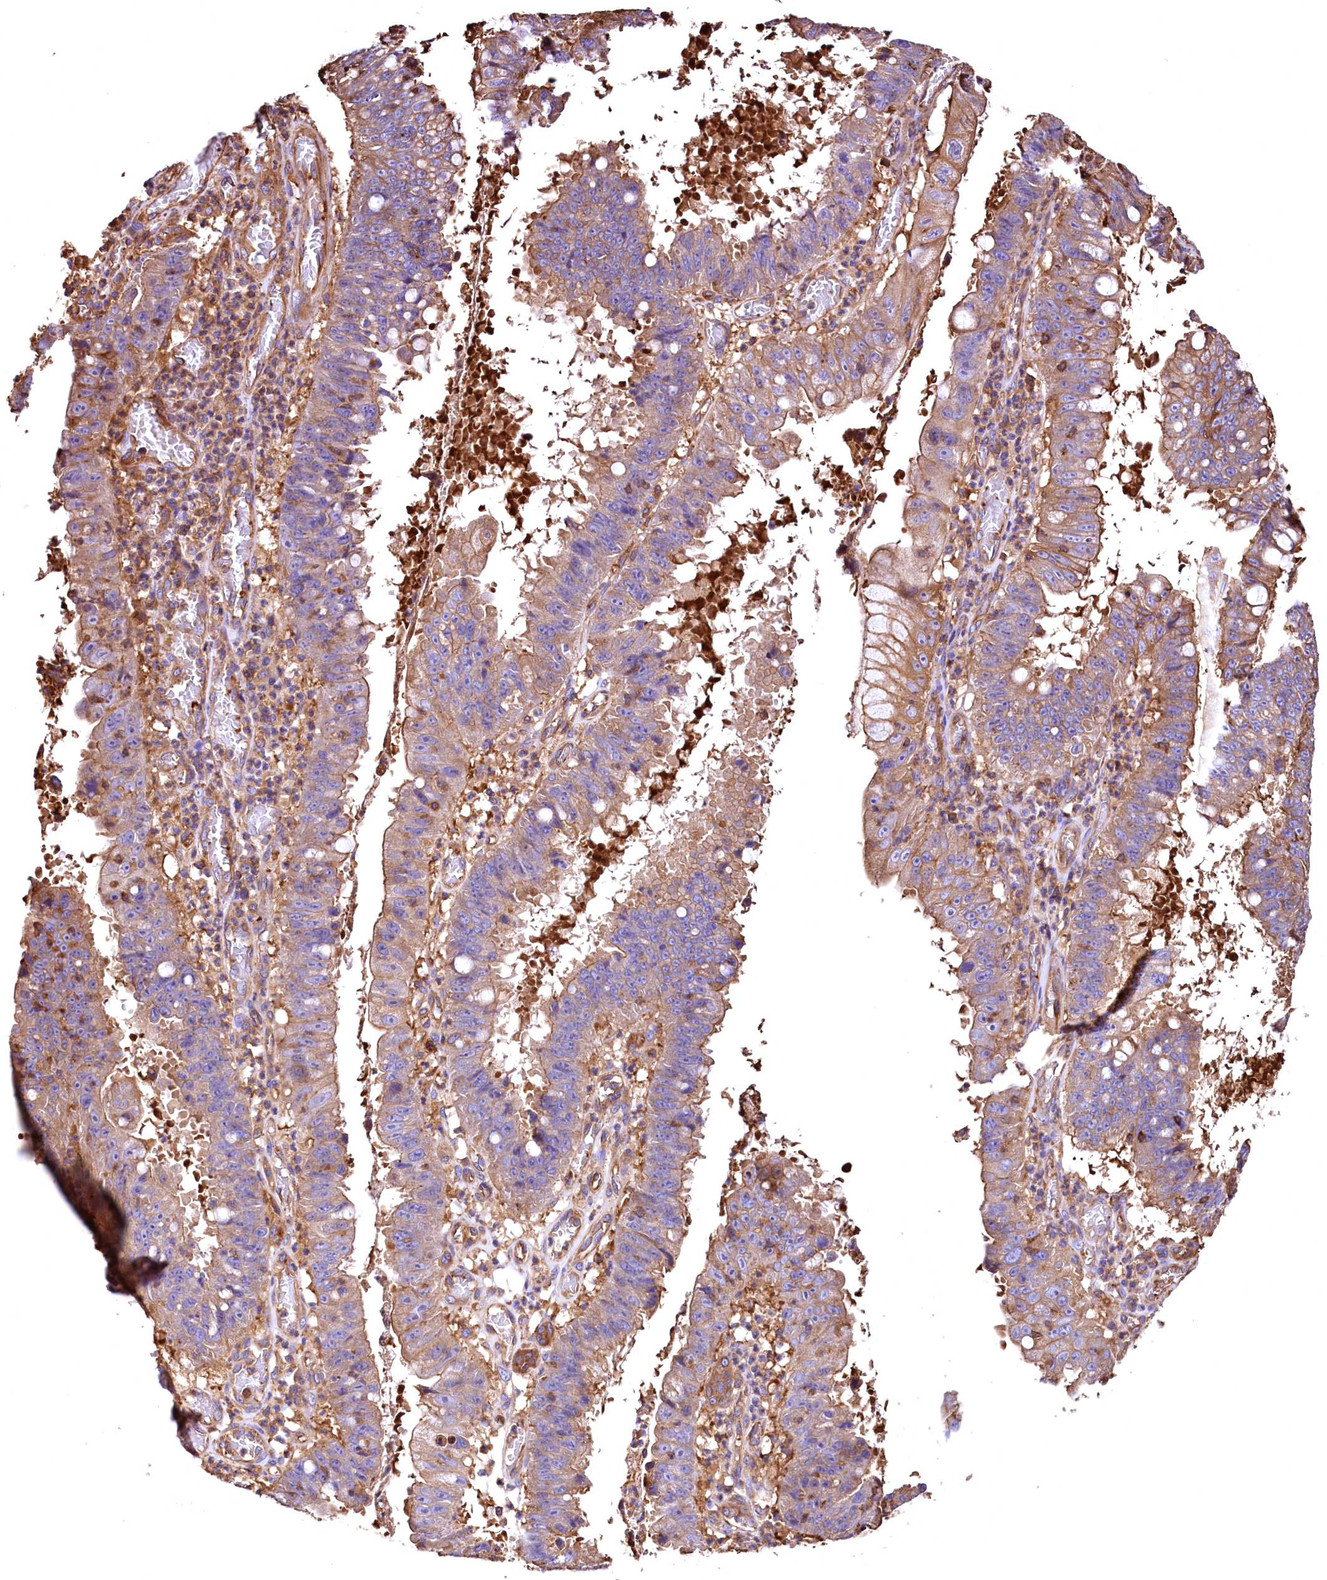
{"staining": {"intensity": "moderate", "quantity": "25%-75%", "location": "cytoplasmic/membranous"}, "tissue": "stomach cancer", "cell_type": "Tumor cells", "image_type": "cancer", "snomed": [{"axis": "morphology", "description": "Adenocarcinoma, NOS"}, {"axis": "topography", "description": "Stomach"}], "caption": "DAB immunohistochemical staining of adenocarcinoma (stomach) reveals moderate cytoplasmic/membranous protein expression in approximately 25%-75% of tumor cells.", "gene": "RARS2", "patient": {"sex": "male", "age": 59}}